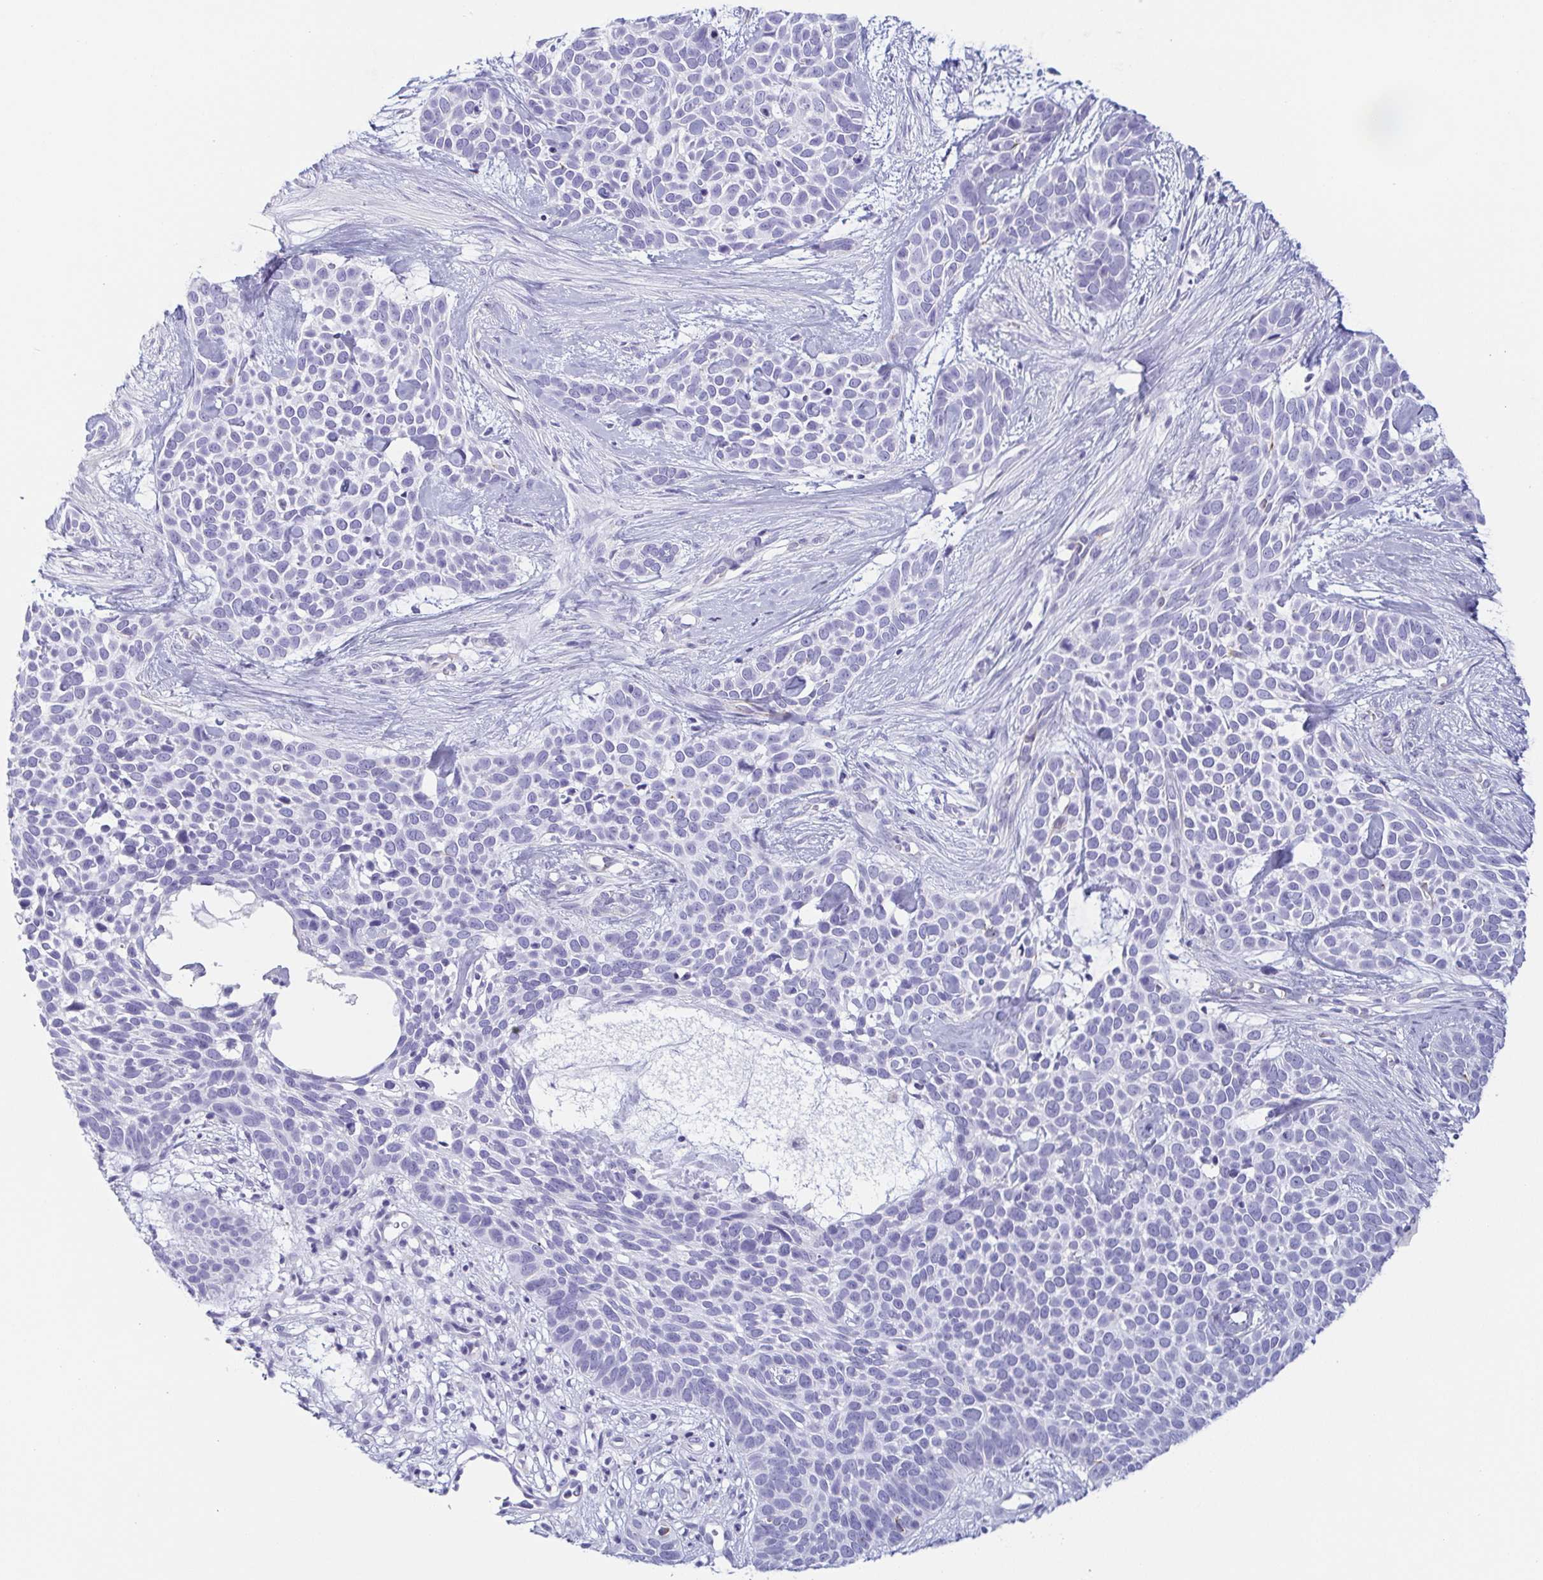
{"staining": {"intensity": "negative", "quantity": "none", "location": "none"}, "tissue": "skin cancer", "cell_type": "Tumor cells", "image_type": "cancer", "snomed": [{"axis": "morphology", "description": "Basal cell carcinoma"}, {"axis": "topography", "description": "Skin"}], "caption": "Immunohistochemical staining of human skin basal cell carcinoma shows no significant expression in tumor cells. (DAB (3,3'-diaminobenzidine) IHC visualized using brightfield microscopy, high magnification).", "gene": "PRR27", "patient": {"sex": "male", "age": 69}}